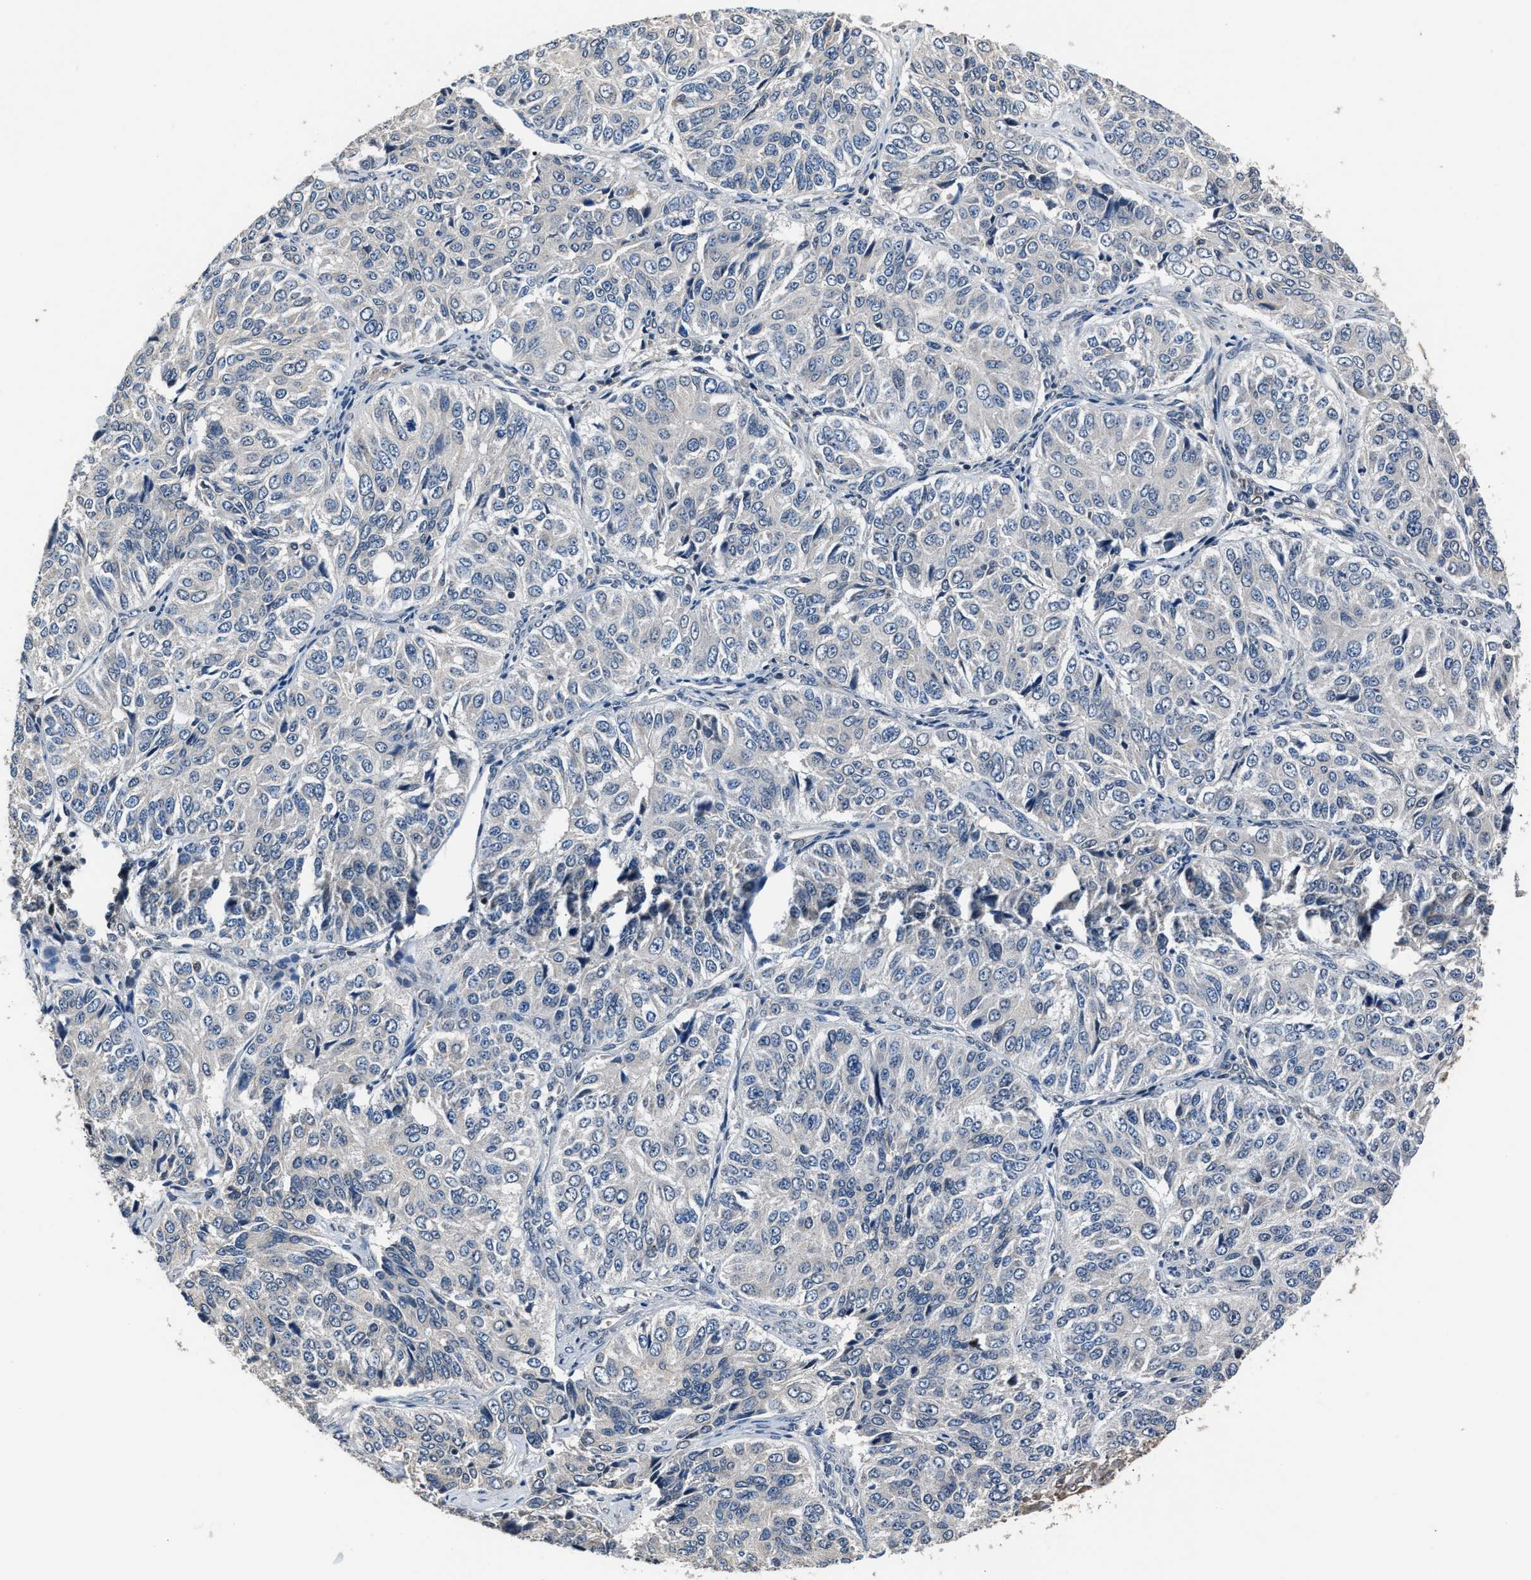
{"staining": {"intensity": "negative", "quantity": "none", "location": "none"}, "tissue": "ovarian cancer", "cell_type": "Tumor cells", "image_type": "cancer", "snomed": [{"axis": "morphology", "description": "Carcinoma, endometroid"}, {"axis": "topography", "description": "Ovary"}], "caption": "Tumor cells show no significant staining in ovarian cancer.", "gene": "TNRC18", "patient": {"sex": "female", "age": 51}}